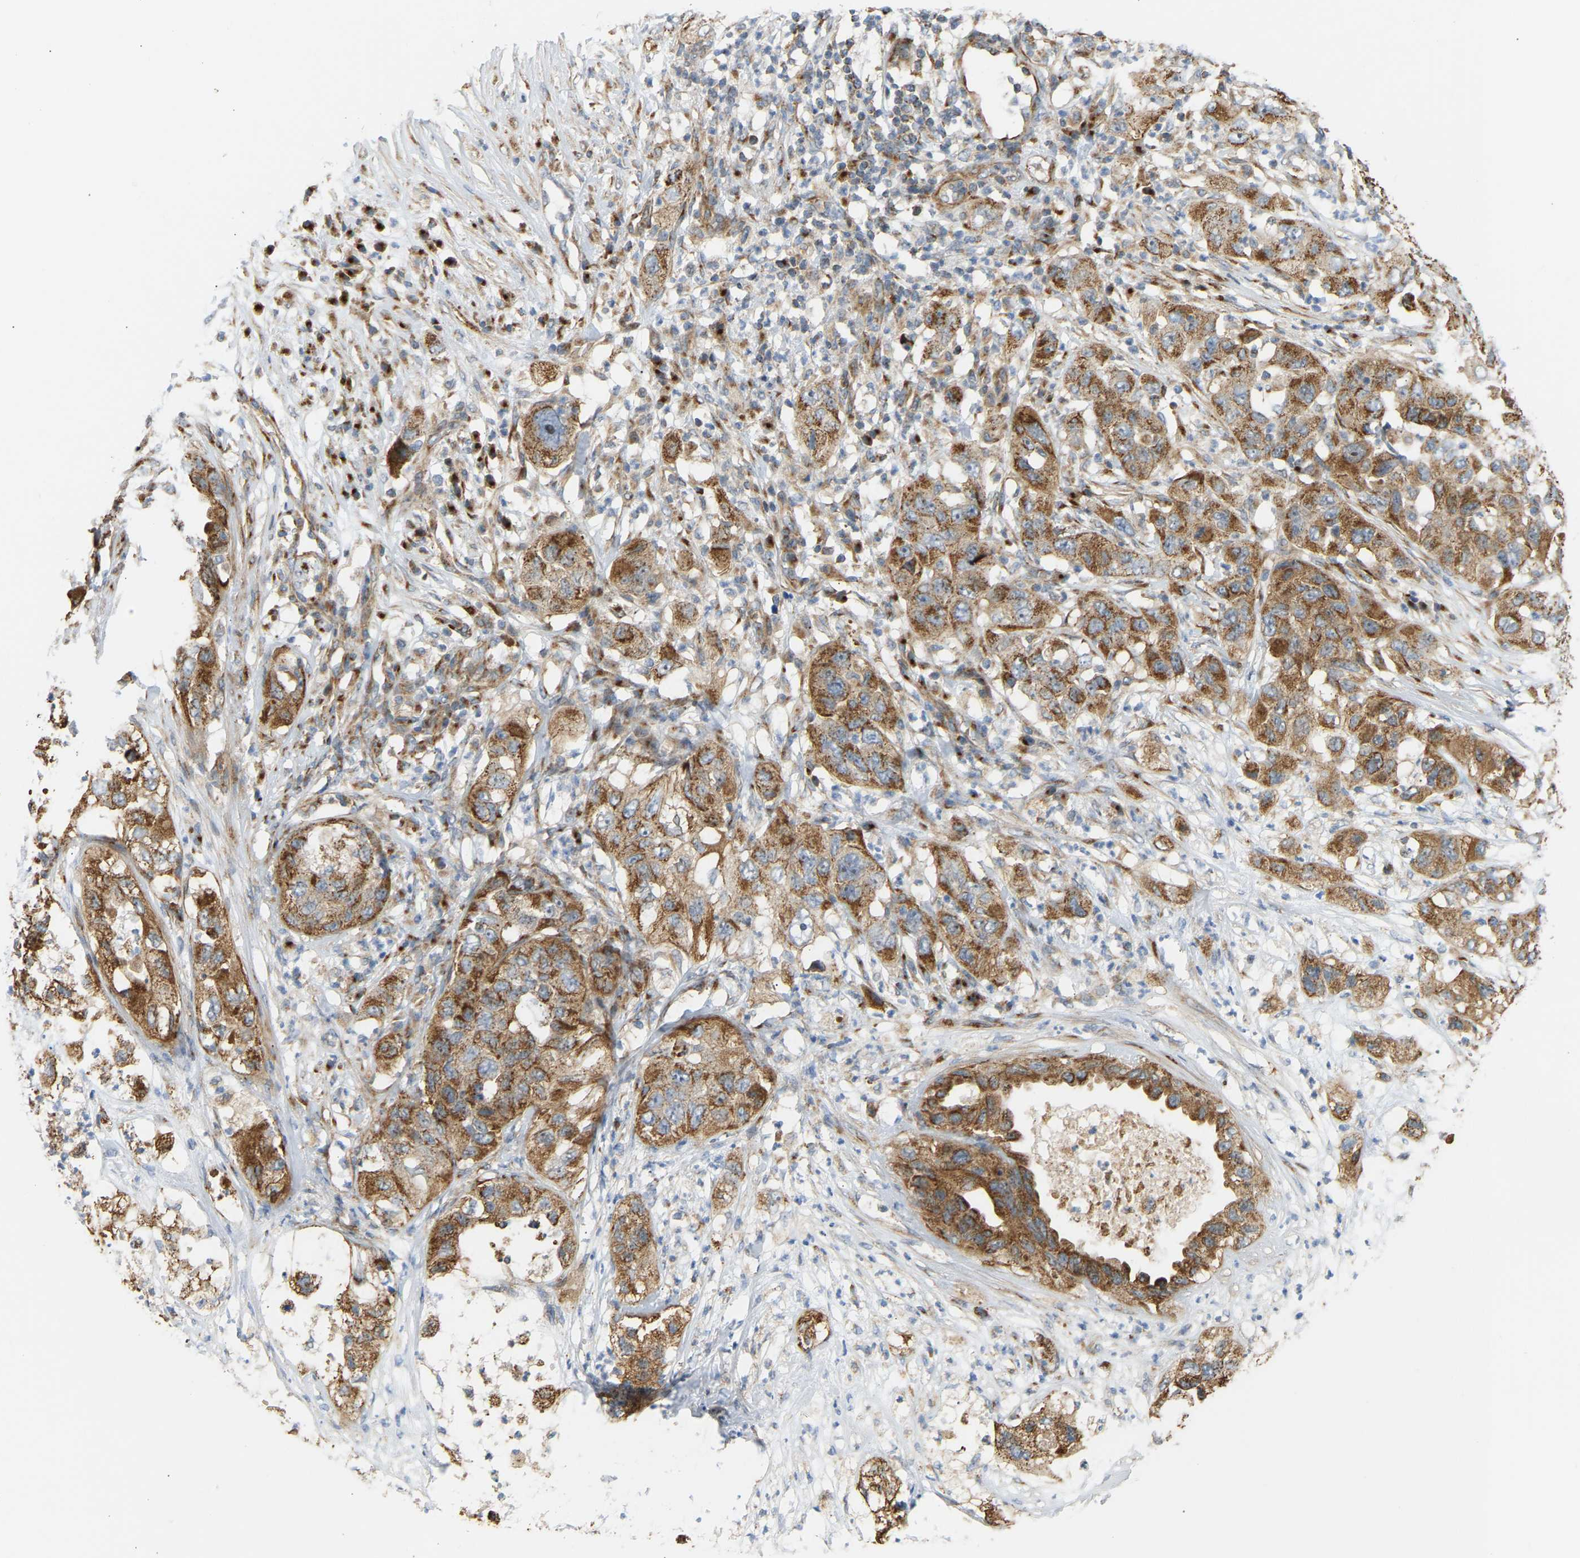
{"staining": {"intensity": "strong", "quantity": ">75%", "location": "cytoplasmic/membranous"}, "tissue": "pancreatic cancer", "cell_type": "Tumor cells", "image_type": "cancer", "snomed": [{"axis": "morphology", "description": "Adenocarcinoma, NOS"}, {"axis": "topography", "description": "Pancreas"}], "caption": "This is an image of immunohistochemistry staining of pancreatic cancer (adenocarcinoma), which shows strong staining in the cytoplasmic/membranous of tumor cells.", "gene": "YIPF2", "patient": {"sex": "female", "age": 78}}